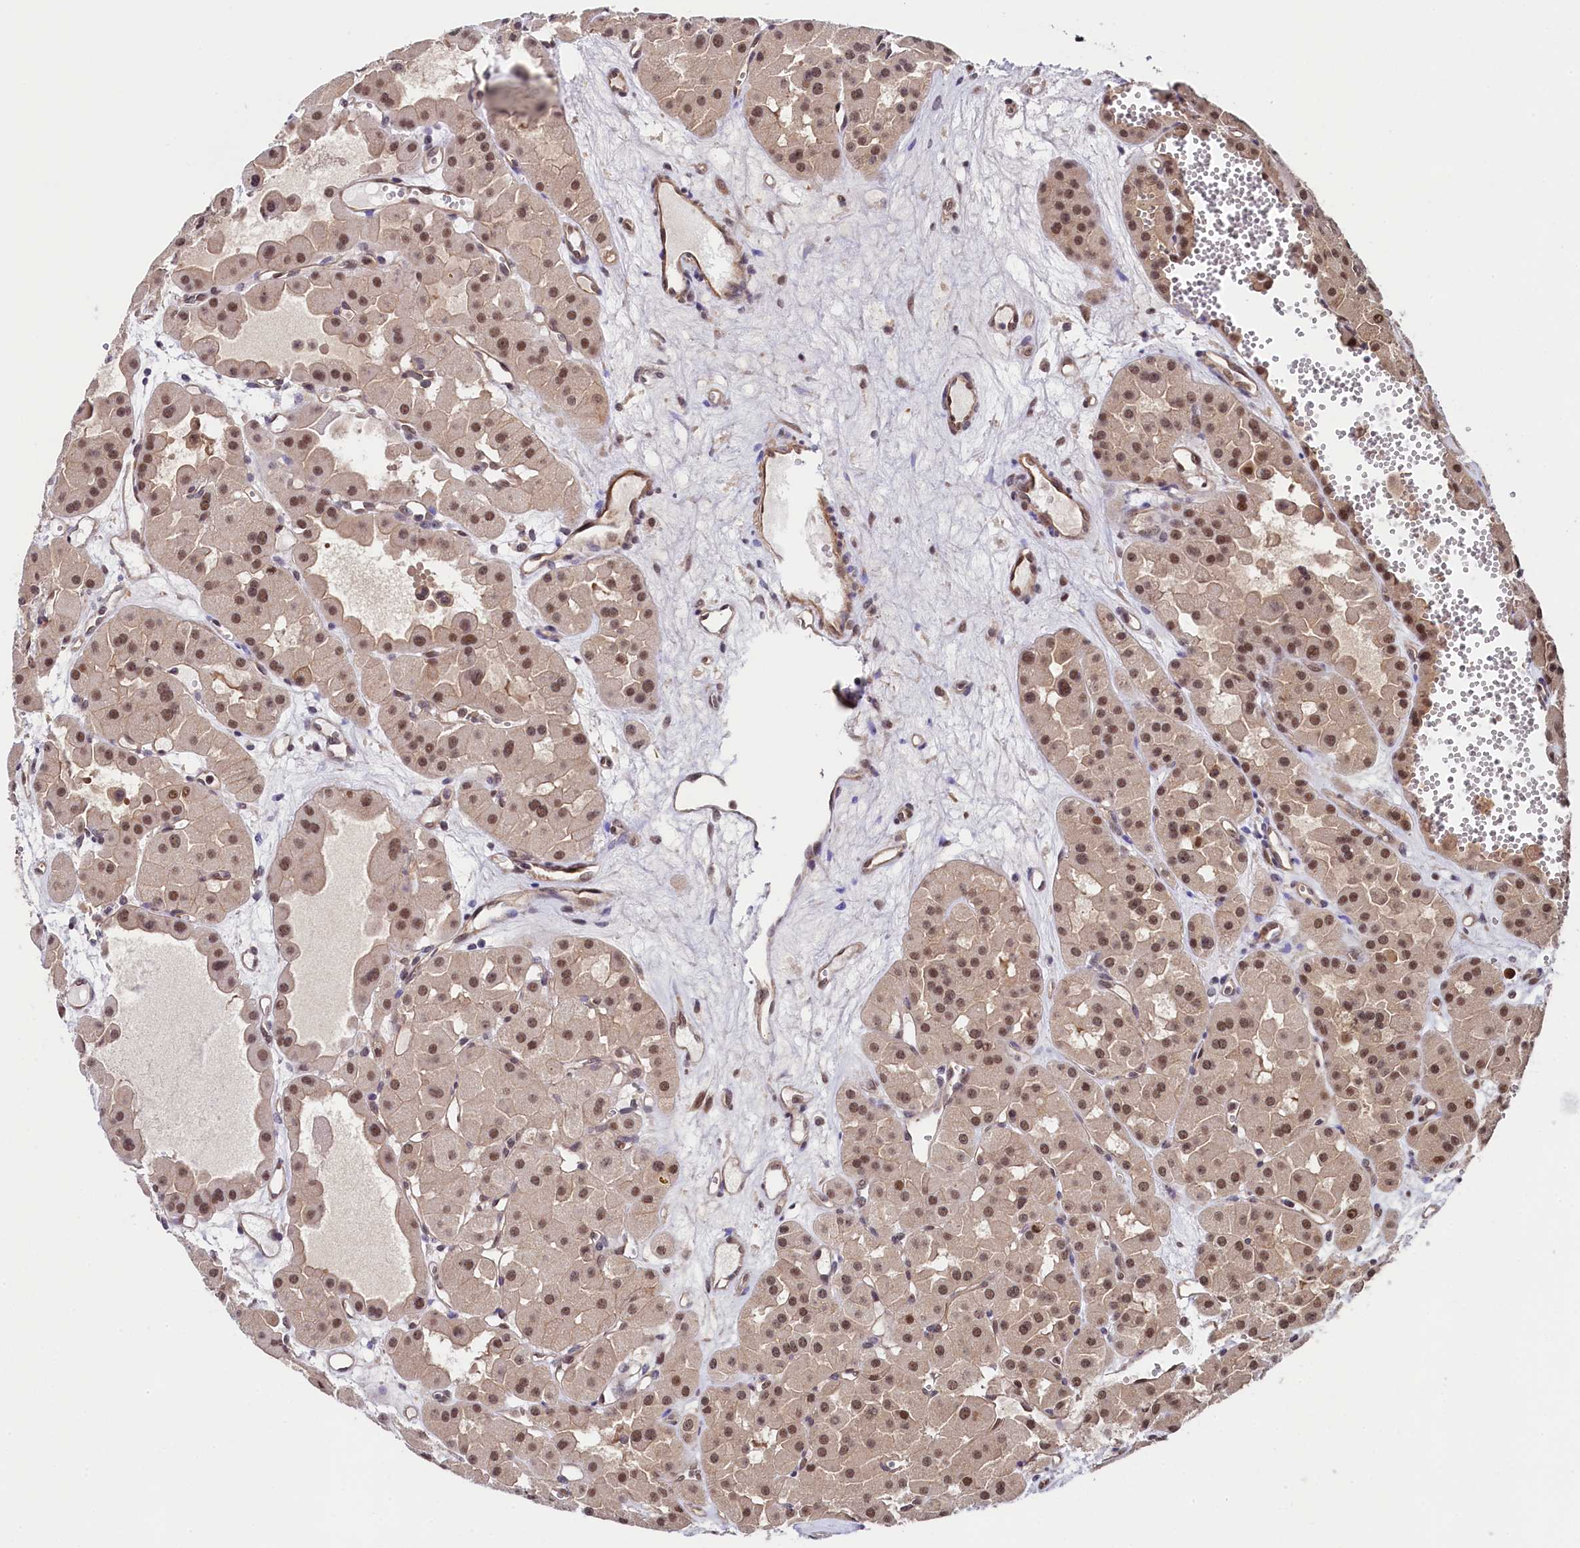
{"staining": {"intensity": "moderate", "quantity": ">75%", "location": "nuclear"}, "tissue": "renal cancer", "cell_type": "Tumor cells", "image_type": "cancer", "snomed": [{"axis": "morphology", "description": "Carcinoma, NOS"}, {"axis": "topography", "description": "Kidney"}], "caption": "Renal cancer tissue demonstrates moderate nuclear positivity in approximately >75% of tumor cells, visualized by immunohistochemistry. The staining was performed using DAB (3,3'-diaminobenzidine) to visualize the protein expression in brown, while the nuclei were stained in blue with hematoxylin (Magnification: 20x).", "gene": "LEO1", "patient": {"sex": "female", "age": 75}}